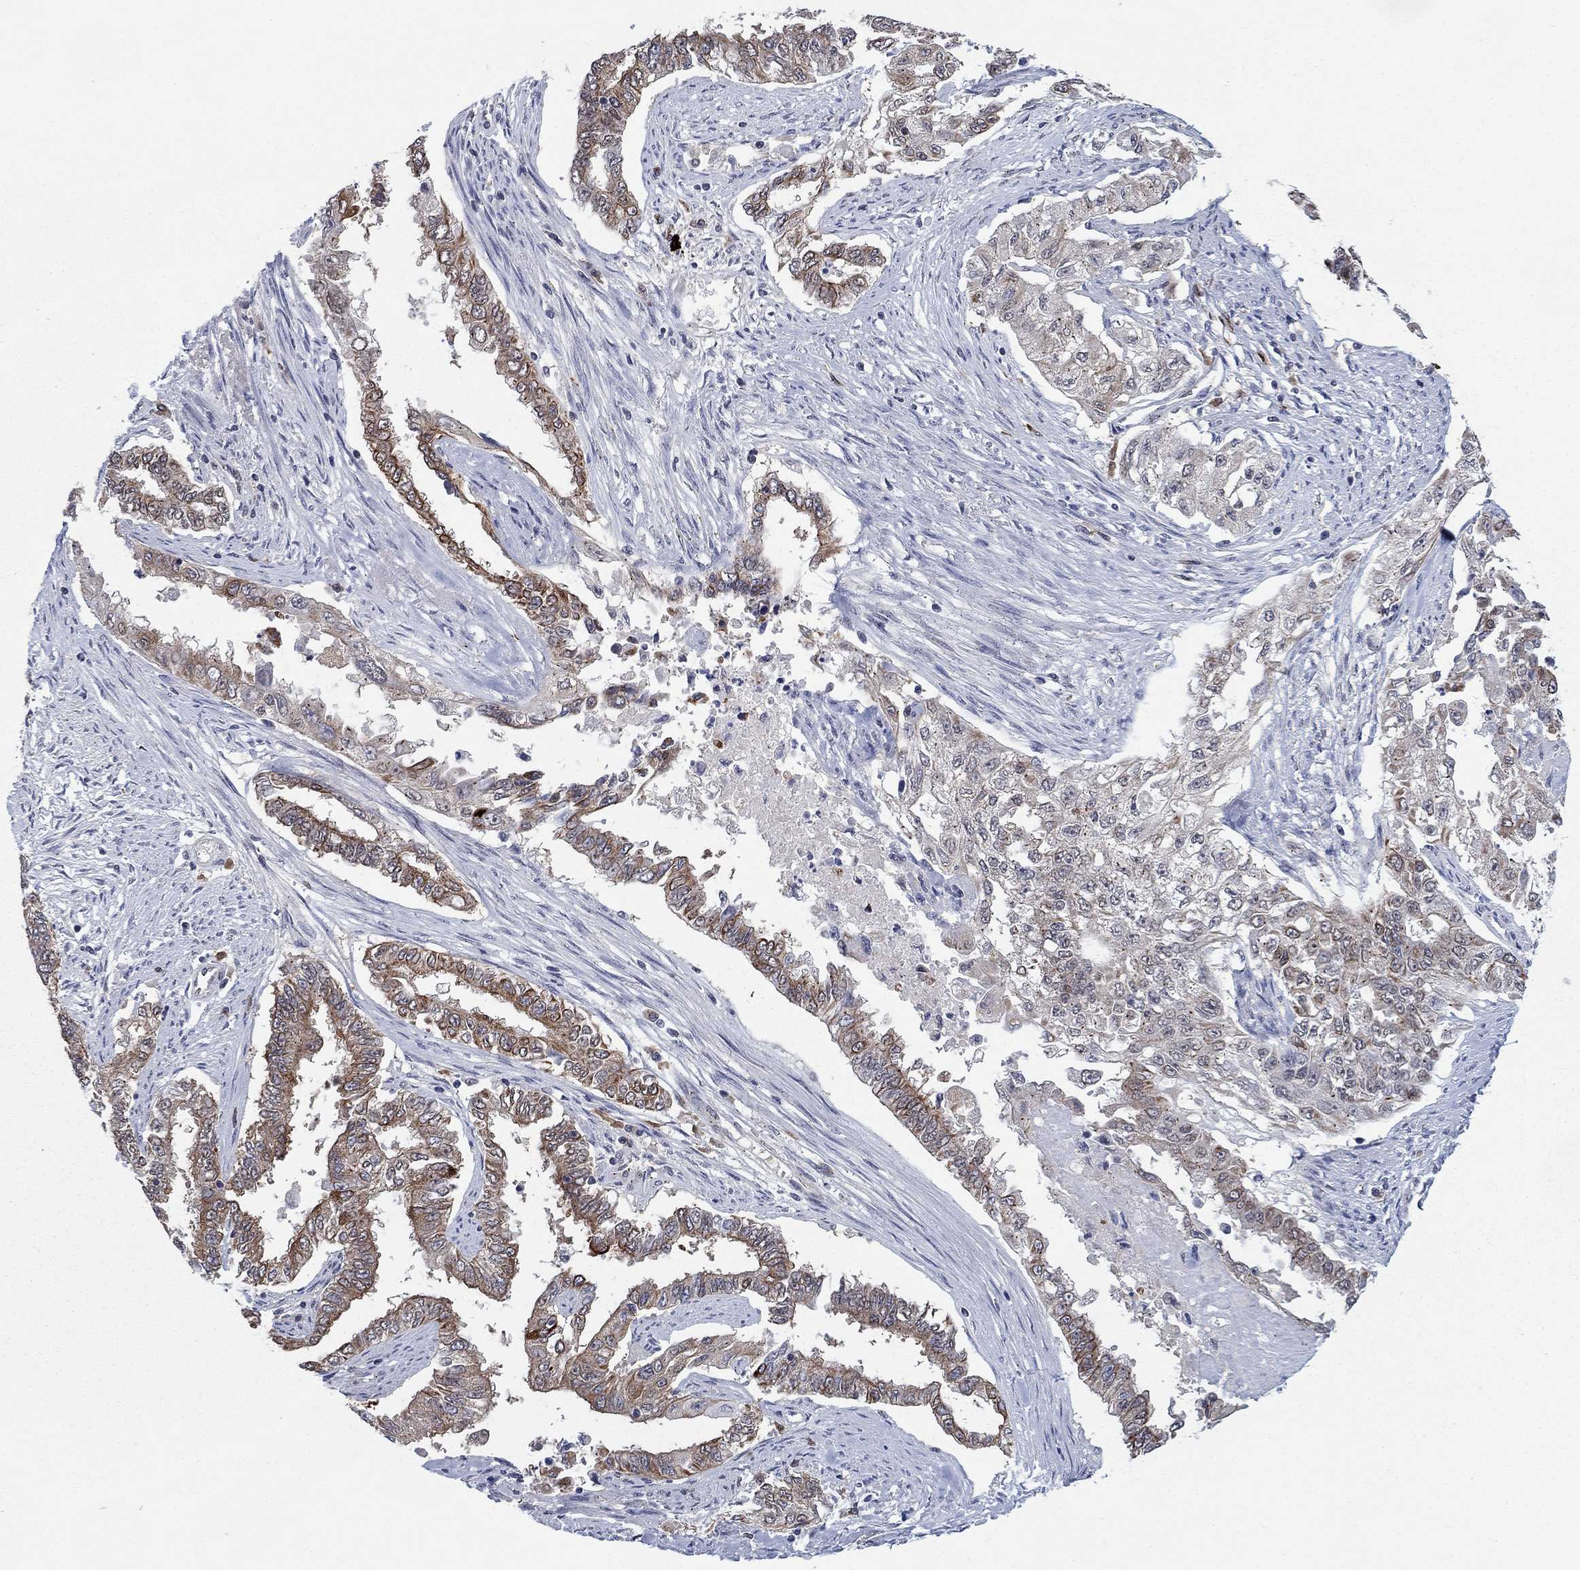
{"staining": {"intensity": "strong", "quantity": "<25%", "location": "cytoplasmic/membranous"}, "tissue": "endometrial cancer", "cell_type": "Tumor cells", "image_type": "cancer", "snomed": [{"axis": "morphology", "description": "Adenocarcinoma, NOS"}, {"axis": "topography", "description": "Uterus"}], "caption": "DAB (3,3'-diaminobenzidine) immunohistochemical staining of endometrial cancer (adenocarcinoma) displays strong cytoplasmic/membranous protein staining in about <25% of tumor cells.", "gene": "SH3RF1", "patient": {"sex": "female", "age": 59}}